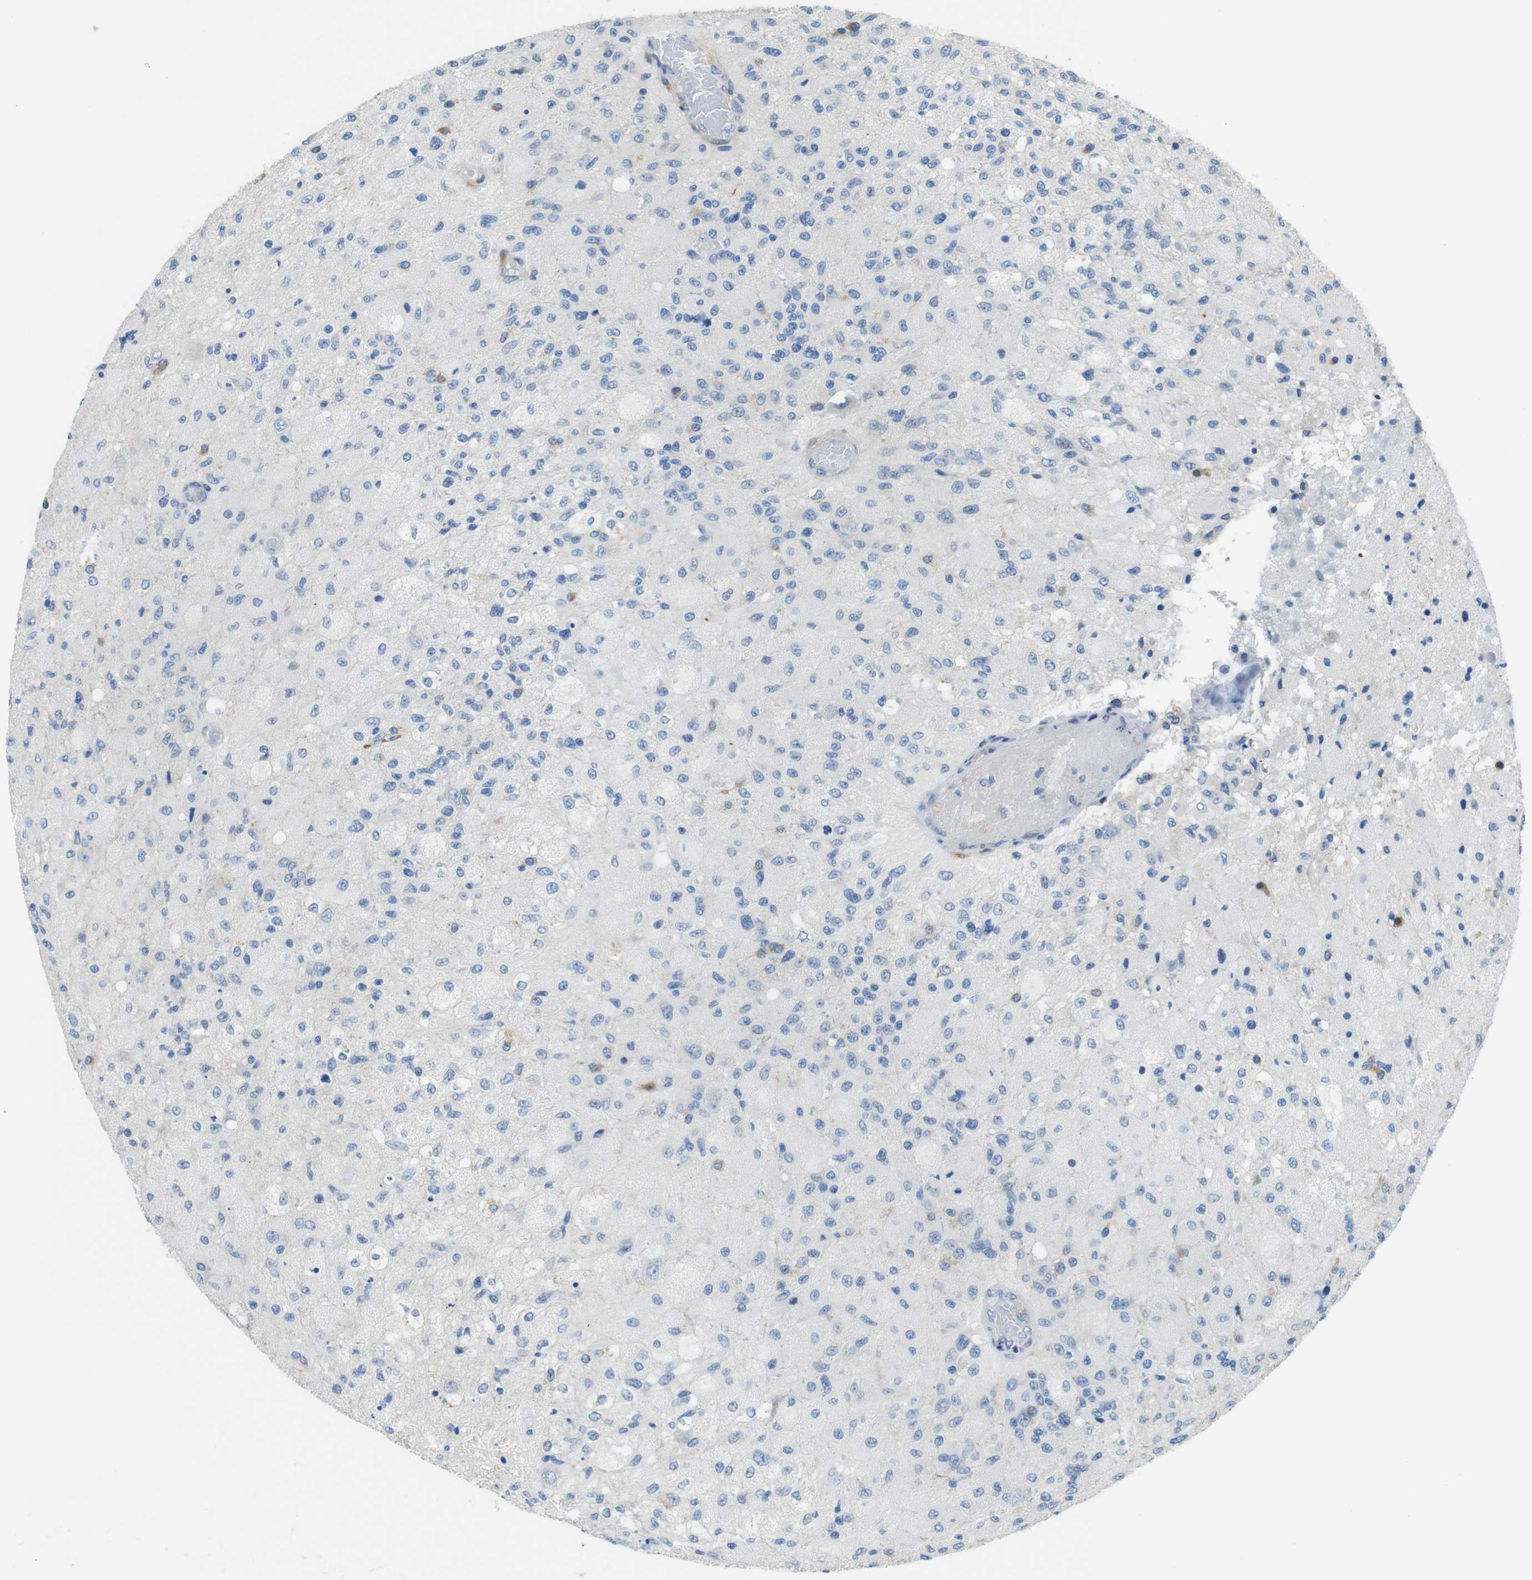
{"staining": {"intensity": "negative", "quantity": "none", "location": "none"}, "tissue": "glioma", "cell_type": "Tumor cells", "image_type": "cancer", "snomed": [{"axis": "morphology", "description": "Normal tissue, NOS"}, {"axis": "morphology", "description": "Glioma, malignant, High grade"}, {"axis": "topography", "description": "Cerebral cortex"}], "caption": "Human glioma stained for a protein using immunohistochemistry (IHC) shows no staining in tumor cells.", "gene": "CLMN", "patient": {"sex": "male", "age": 77}}